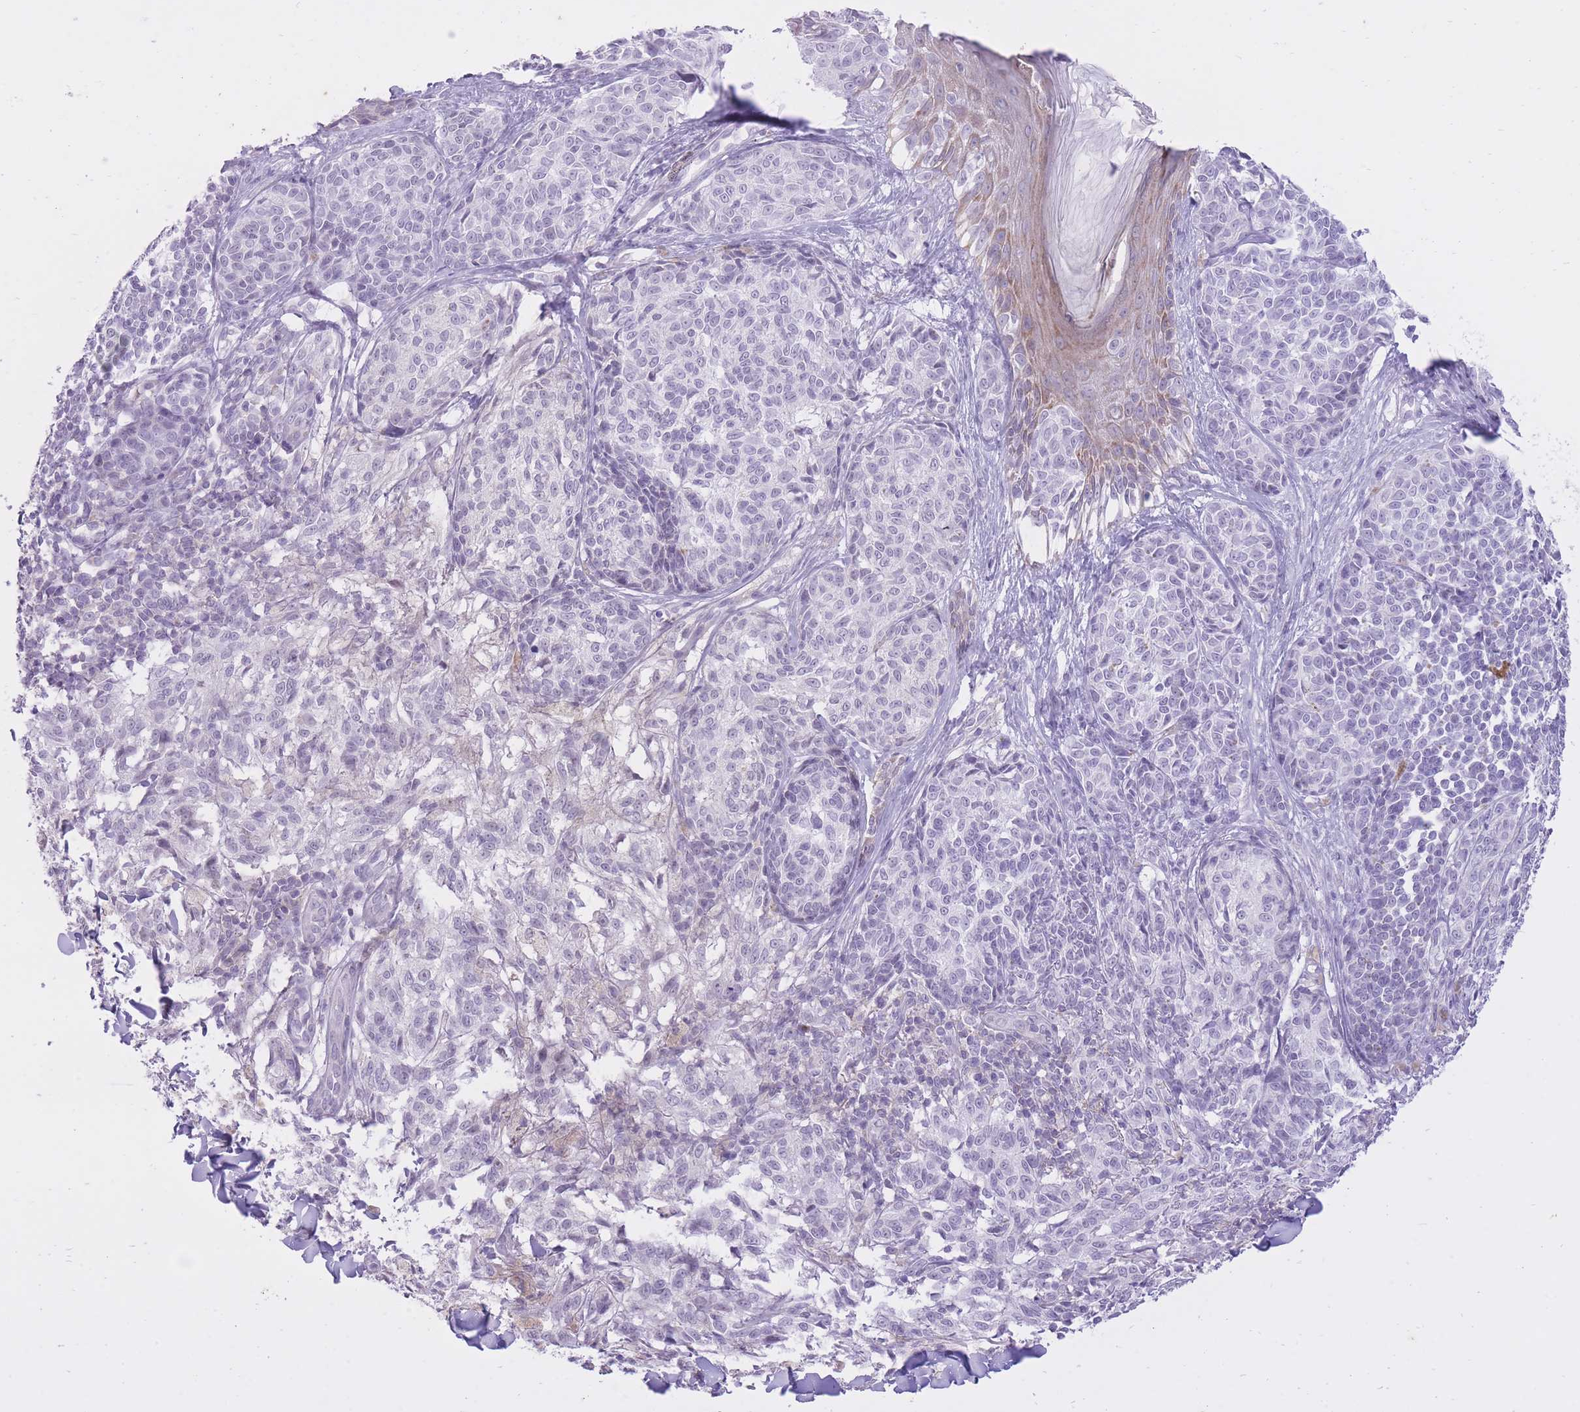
{"staining": {"intensity": "negative", "quantity": "none", "location": "none"}, "tissue": "melanoma", "cell_type": "Tumor cells", "image_type": "cancer", "snomed": [{"axis": "morphology", "description": "Malignant melanoma, NOS"}, {"axis": "topography", "description": "Skin of upper extremity"}], "caption": "An IHC photomicrograph of malignant melanoma is shown. There is no staining in tumor cells of malignant melanoma.", "gene": "DENND2D", "patient": {"sex": "male", "age": 40}}